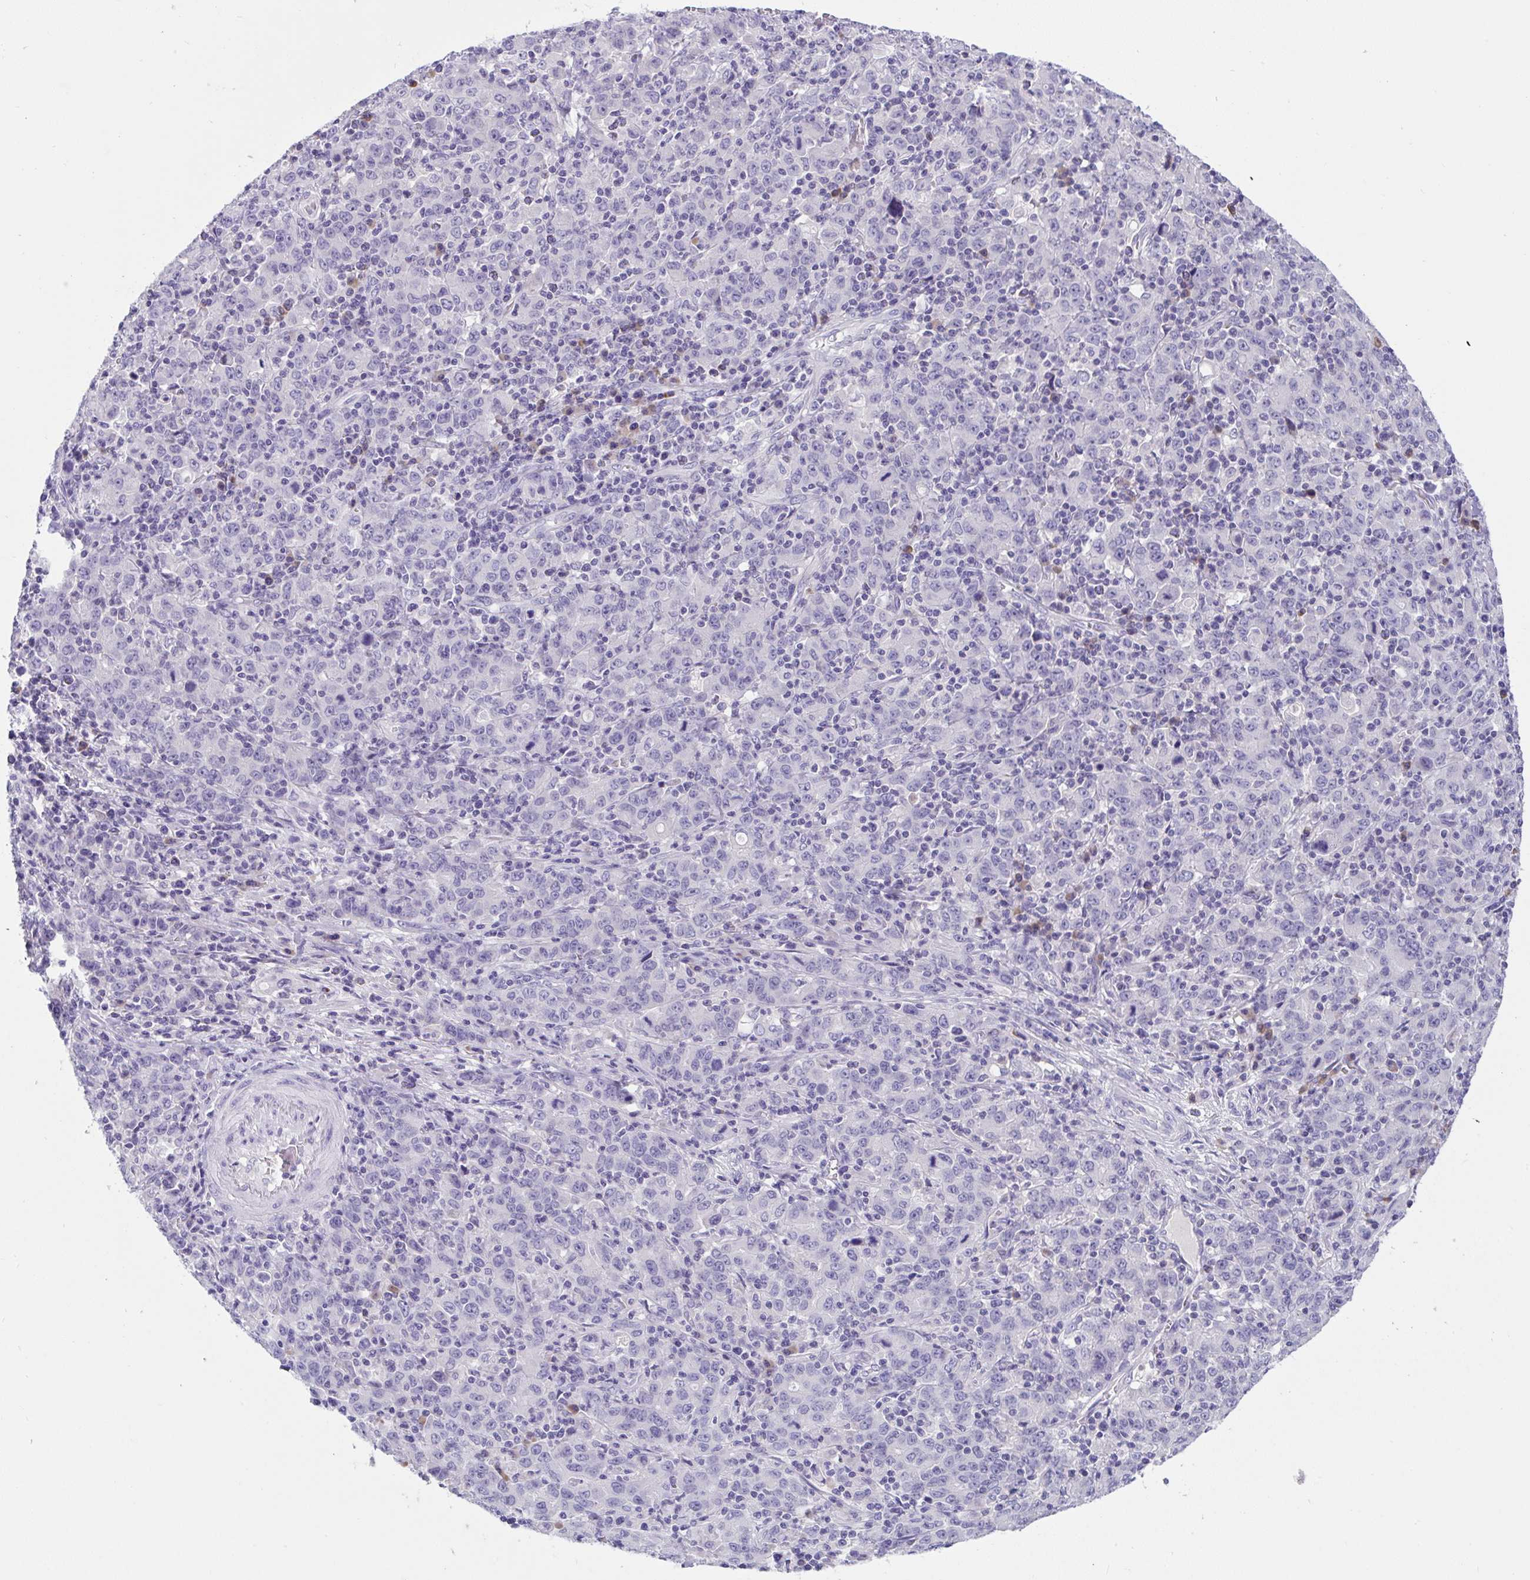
{"staining": {"intensity": "negative", "quantity": "none", "location": "none"}, "tissue": "stomach cancer", "cell_type": "Tumor cells", "image_type": "cancer", "snomed": [{"axis": "morphology", "description": "Adenocarcinoma, NOS"}, {"axis": "topography", "description": "Stomach, upper"}], "caption": "Immunohistochemistry (IHC) histopathology image of stomach cancer stained for a protein (brown), which exhibits no expression in tumor cells.", "gene": "TMEM41A", "patient": {"sex": "male", "age": 69}}